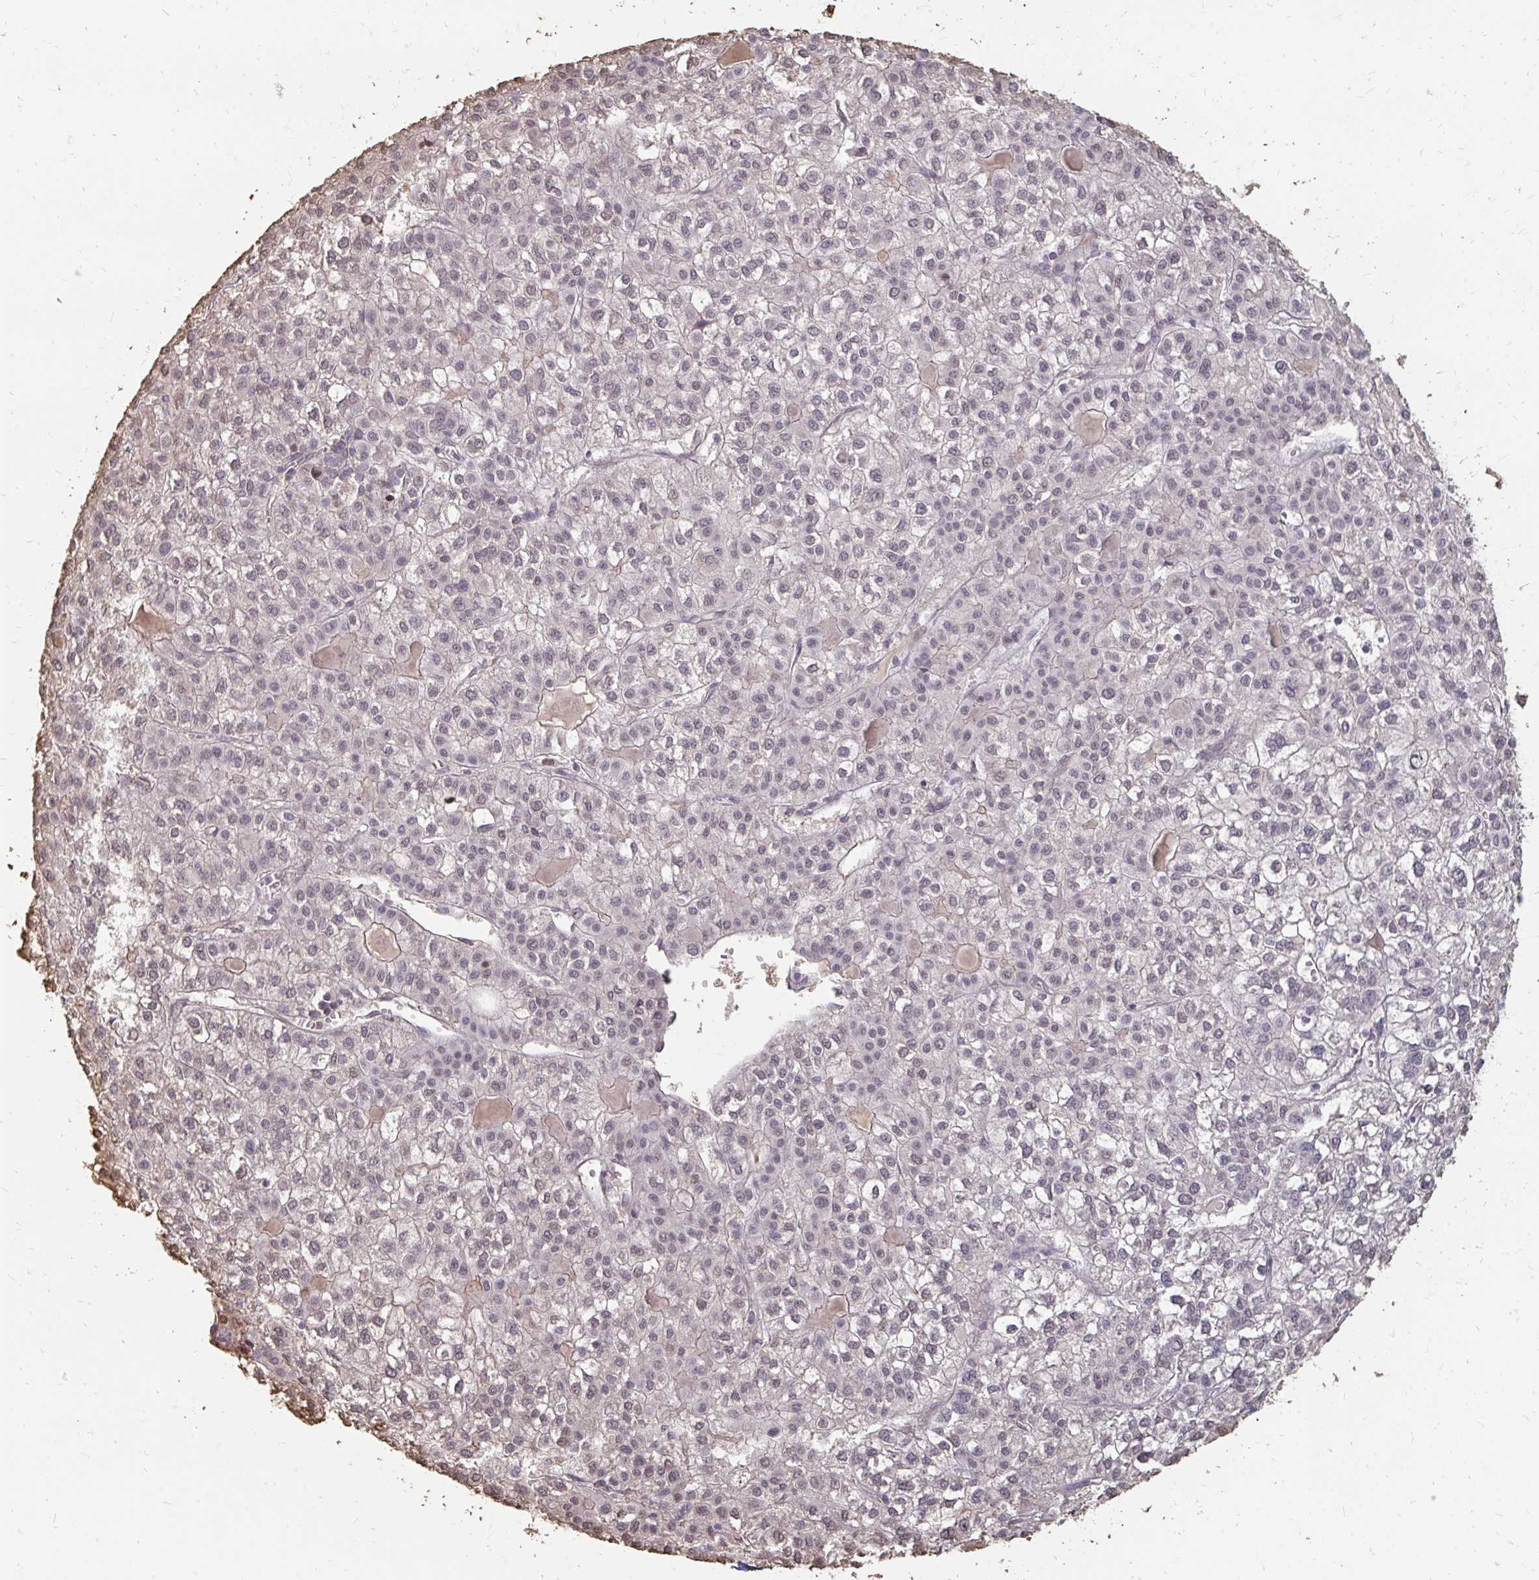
{"staining": {"intensity": "negative", "quantity": "none", "location": "none"}, "tissue": "liver cancer", "cell_type": "Tumor cells", "image_type": "cancer", "snomed": [{"axis": "morphology", "description": "Carcinoma, Hepatocellular, NOS"}, {"axis": "topography", "description": "Liver"}], "caption": "Image shows no significant protein staining in tumor cells of hepatocellular carcinoma (liver).", "gene": "GPC5", "patient": {"sex": "female", "age": 43}}